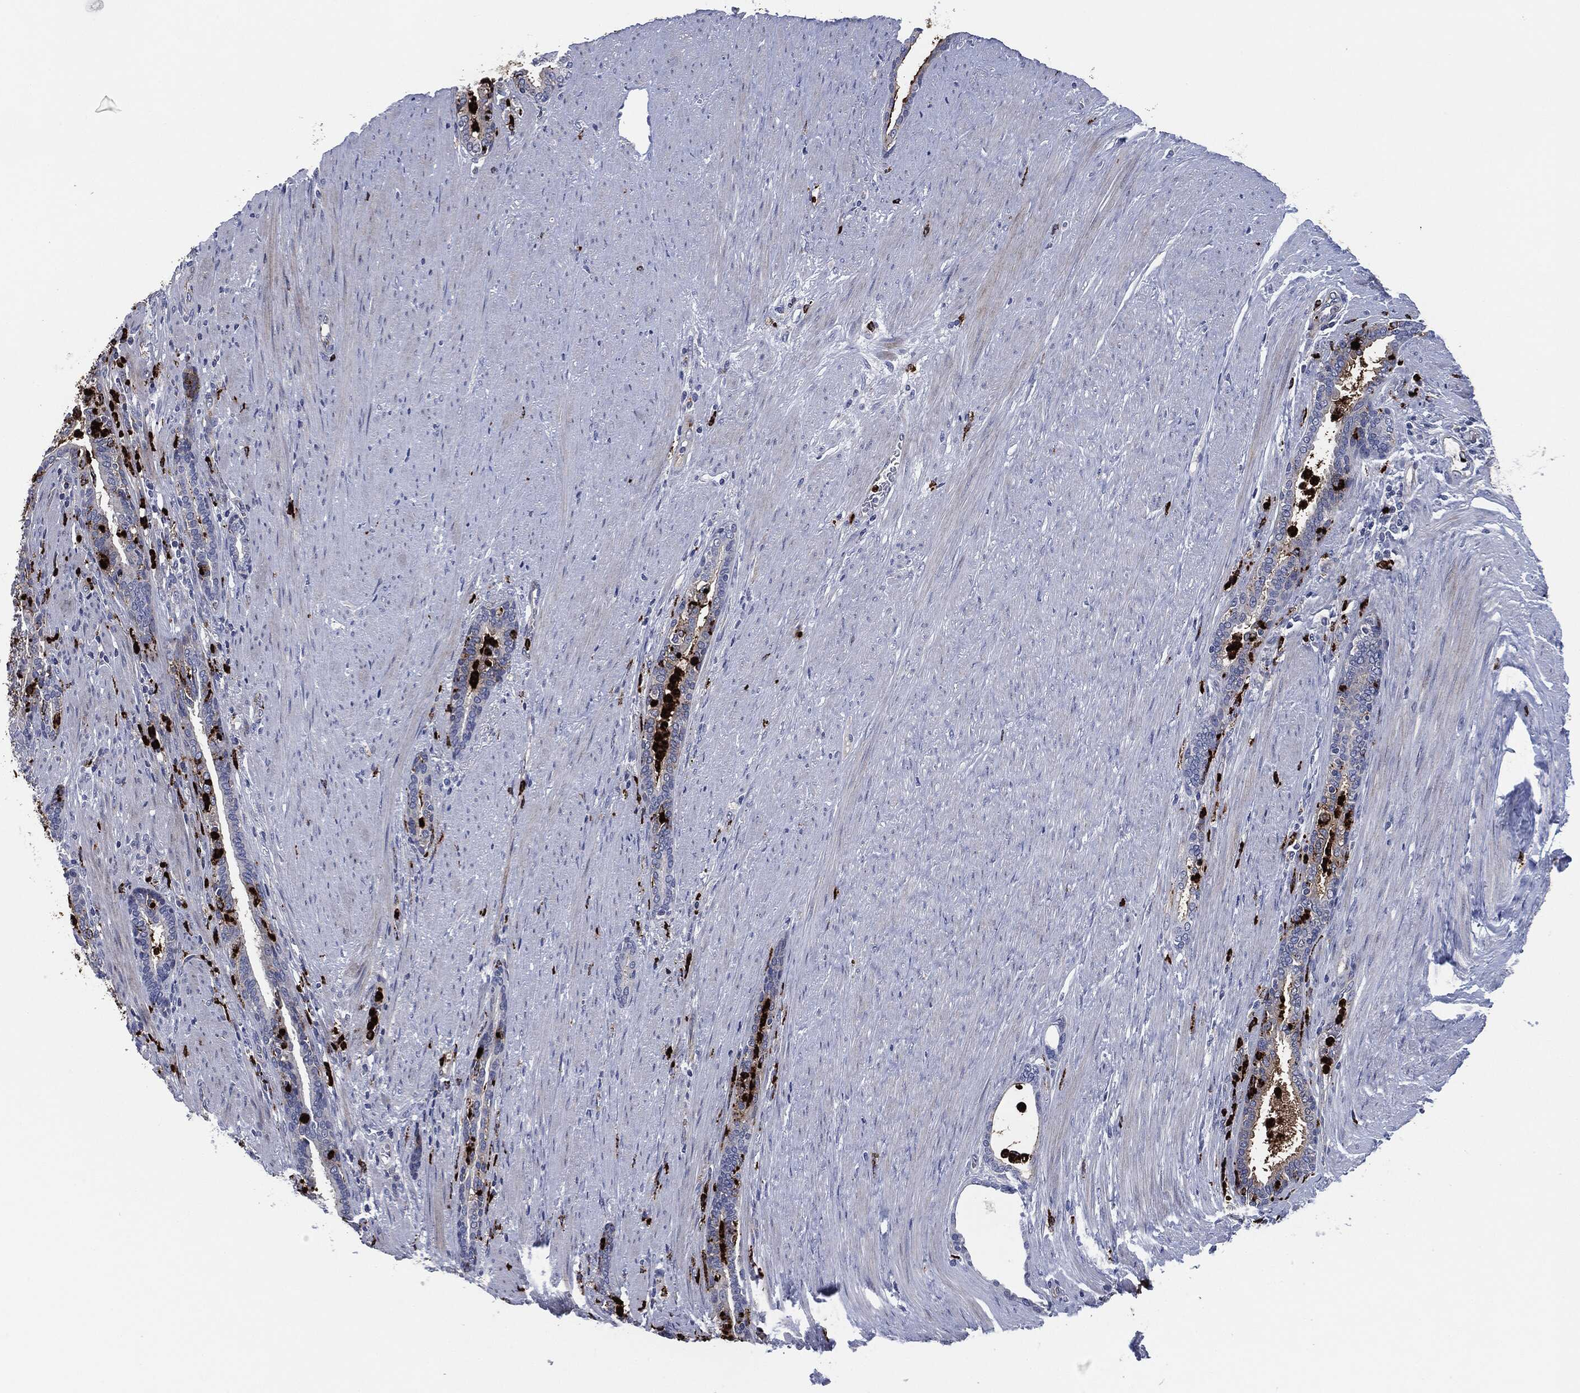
{"staining": {"intensity": "negative", "quantity": "none", "location": "none"}, "tissue": "prostate cancer", "cell_type": "Tumor cells", "image_type": "cancer", "snomed": [{"axis": "morphology", "description": "Adenocarcinoma, Low grade"}, {"axis": "topography", "description": "Prostate"}], "caption": "IHC micrograph of neoplastic tissue: human prostate cancer stained with DAB (3,3'-diaminobenzidine) exhibits no significant protein staining in tumor cells.", "gene": "MPO", "patient": {"sex": "male", "age": 68}}